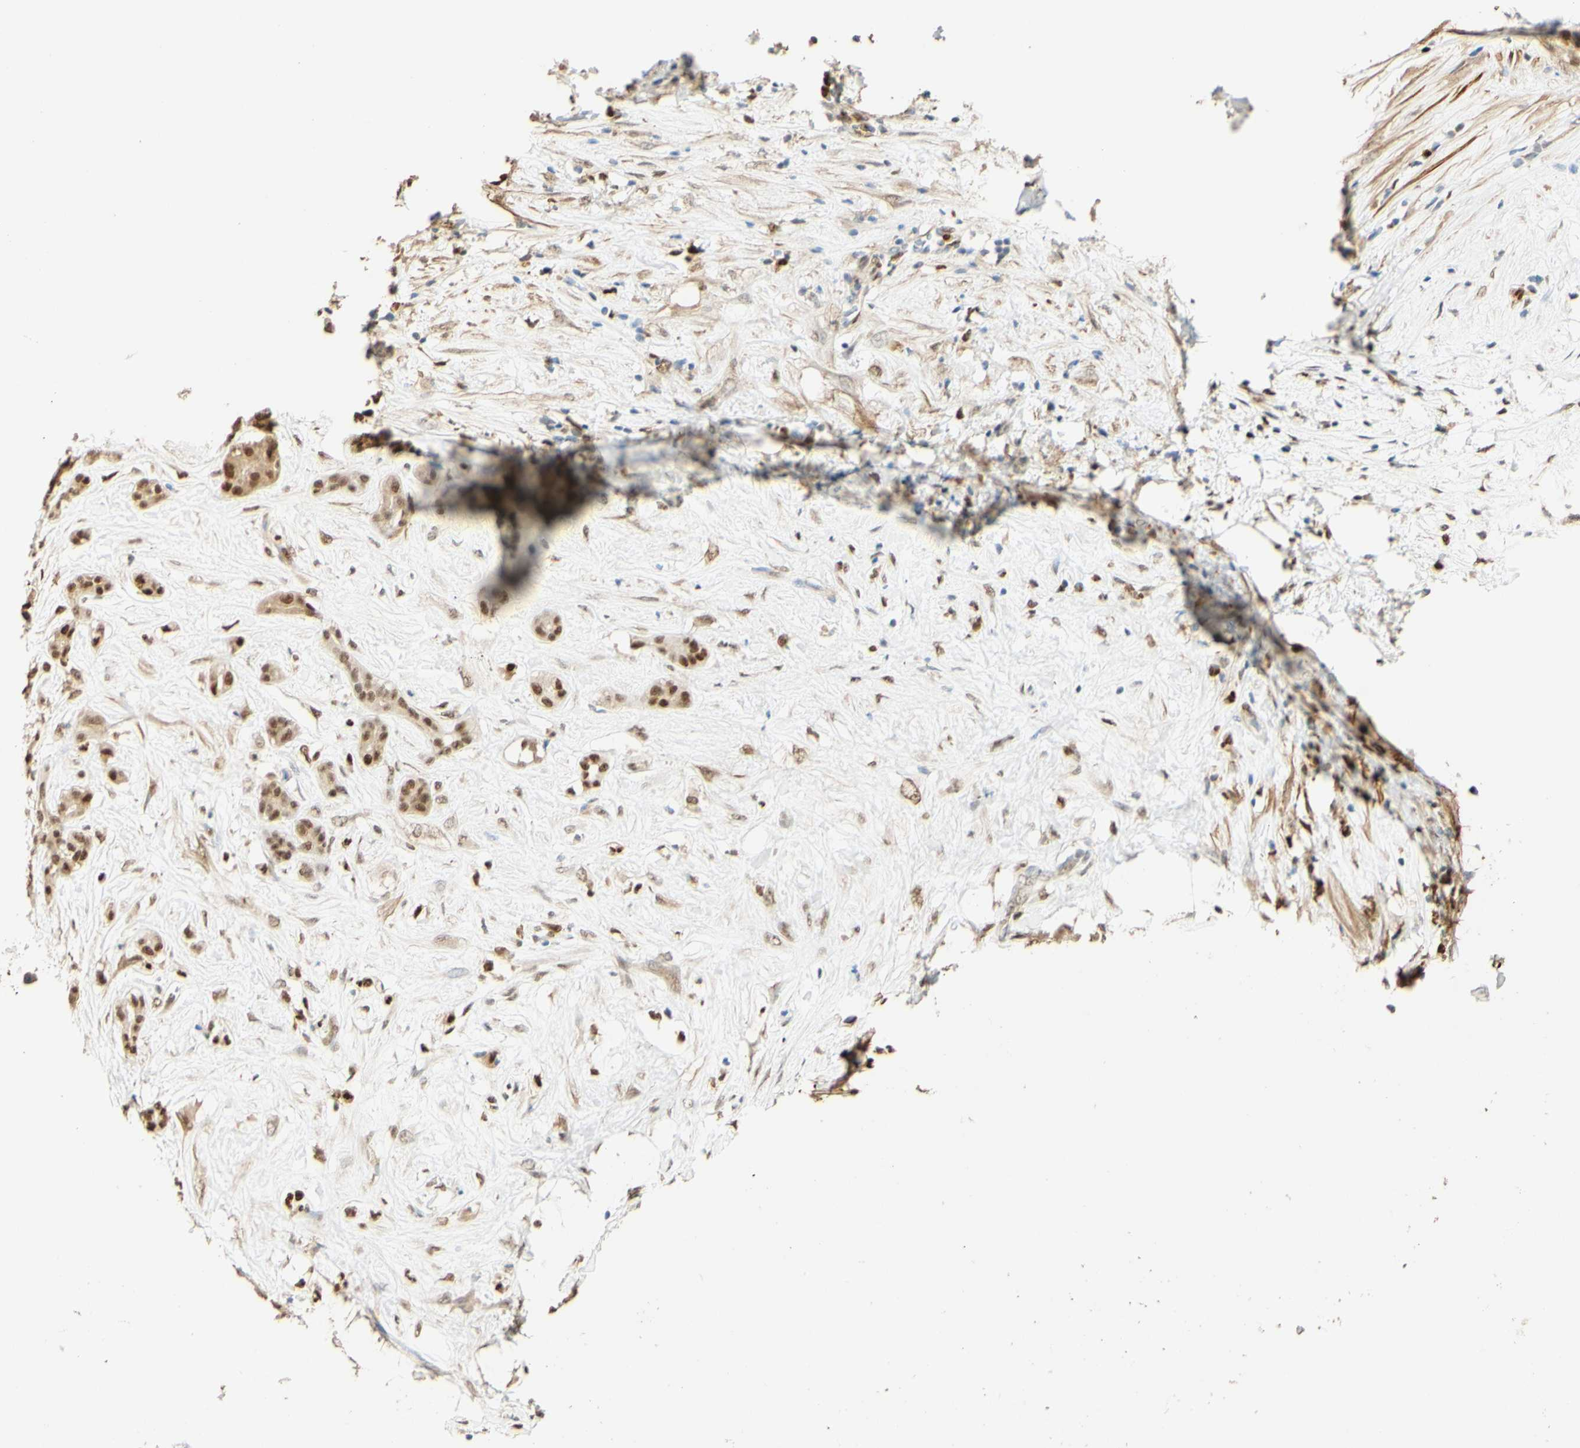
{"staining": {"intensity": "strong", "quantity": ">75%", "location": "cytoplasmic/membranous,nuclear"}, "tissue": "pancreatic cancer", "cell_type": "Tumor cells", "image_type": "cancer", "snomed": [{"axis": "morphology", "description": "Adenocarcinoma, NOS"}, {"axis": "topography", "description": "Pancreas"}], "caption": "Protein expression analysis of pancreatic cancer demonstrates strong cytoplasmic/membranous and nuclear staining in approximately >75% of tumor cells.", "gene": "MAP3K4", "patient": {"sex": "male", "age": 41}}